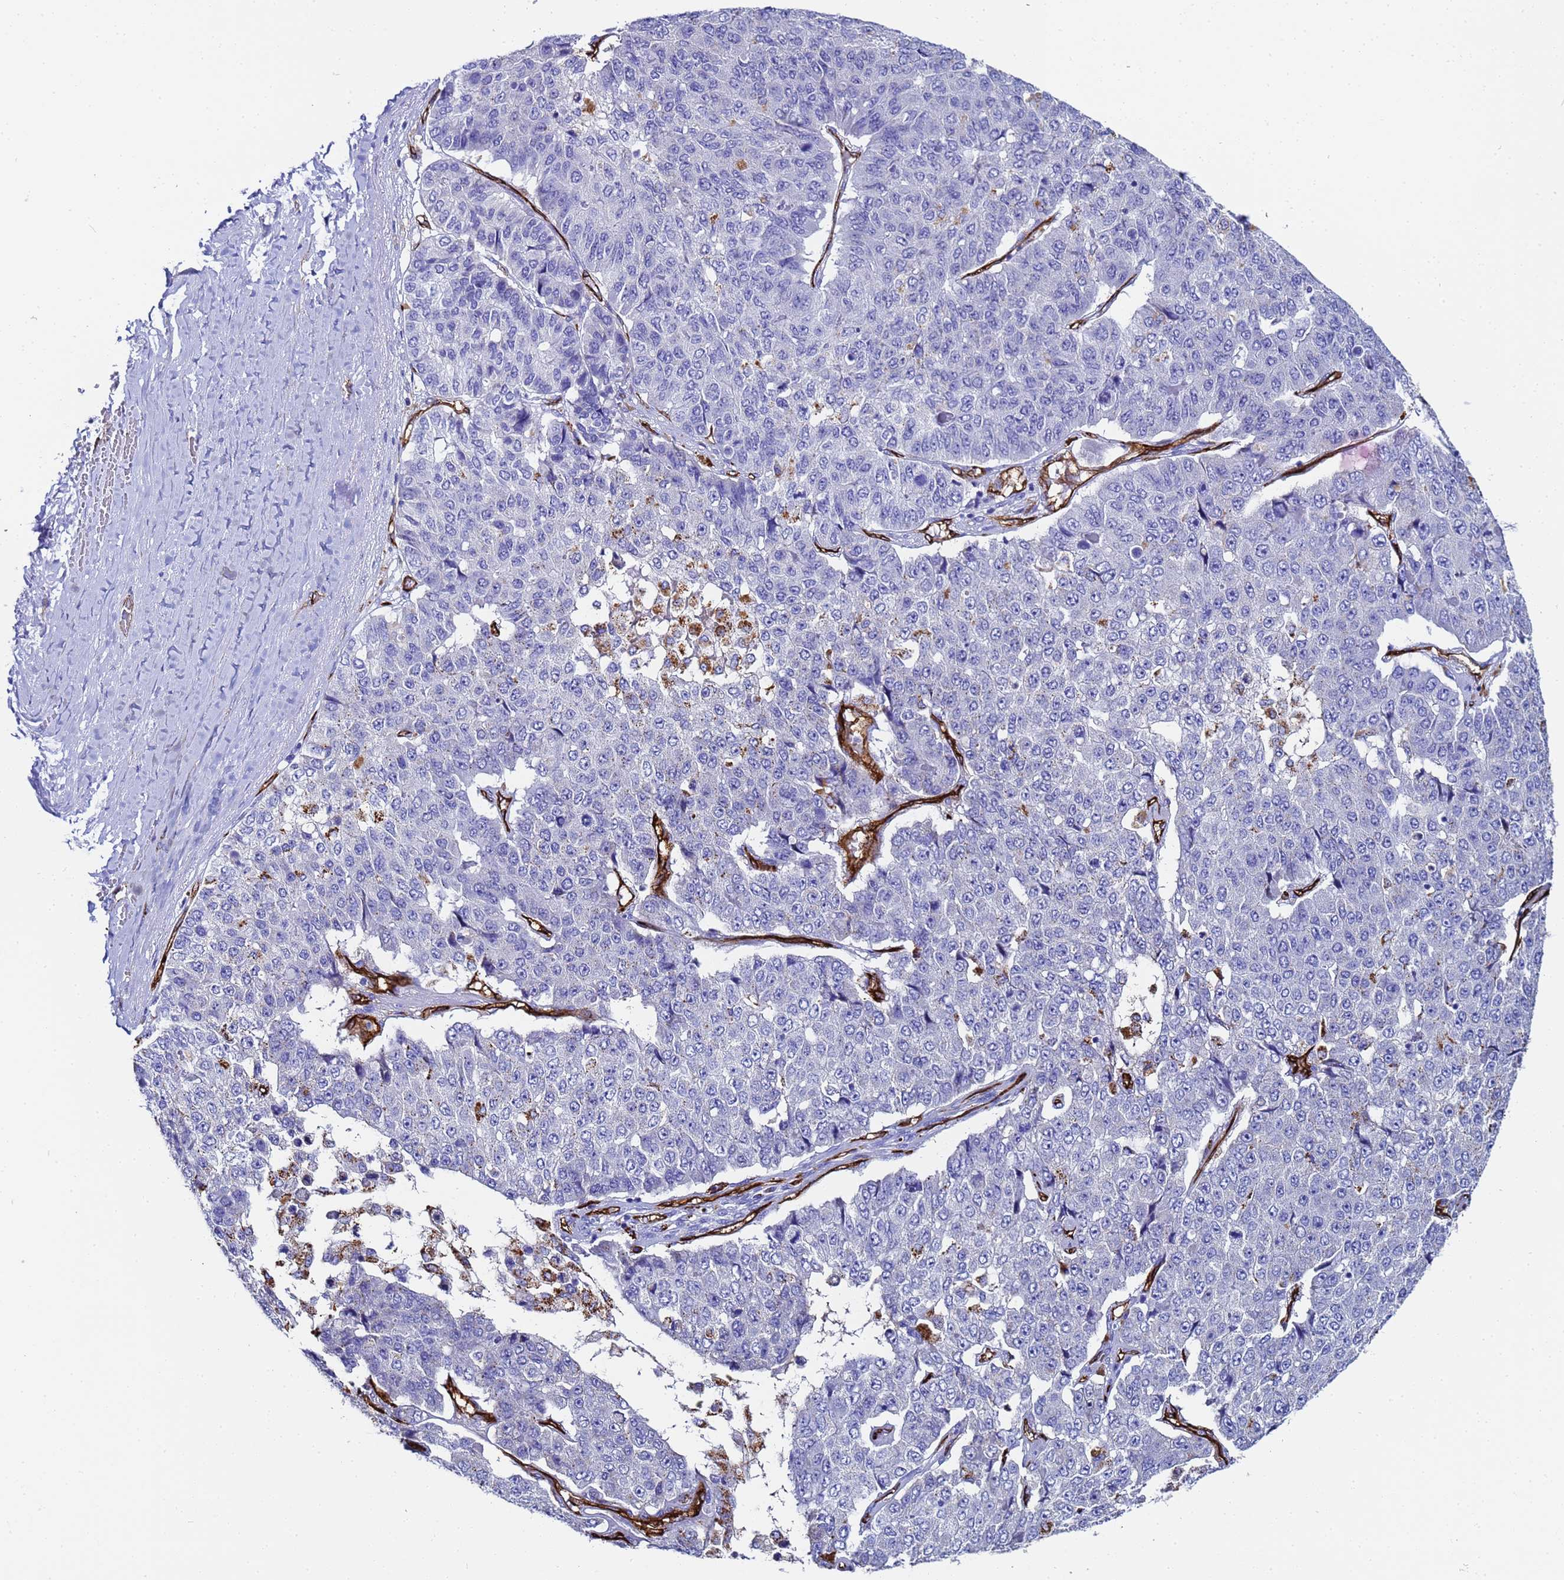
{"staining": {"intensity": "negative", "quantity": "none", "location": "none"}, "tissue": "pancreatic cancer", "cell_type": "Tumor cells", "image_type": "cancer", "snomed": [{"axis": "morphology", "description": "Adenocarcinoma, NOS"}, {"axis": "topography", "description": "Pancreas"}], "caption": "IHC histopathology image of neoplastic tissue: pancreatic cancer stained with DAB shows no significant protein staining in tumor cells.", "gene": "ADIPOQ", "patient": {"sex": "male", "age": 50}}